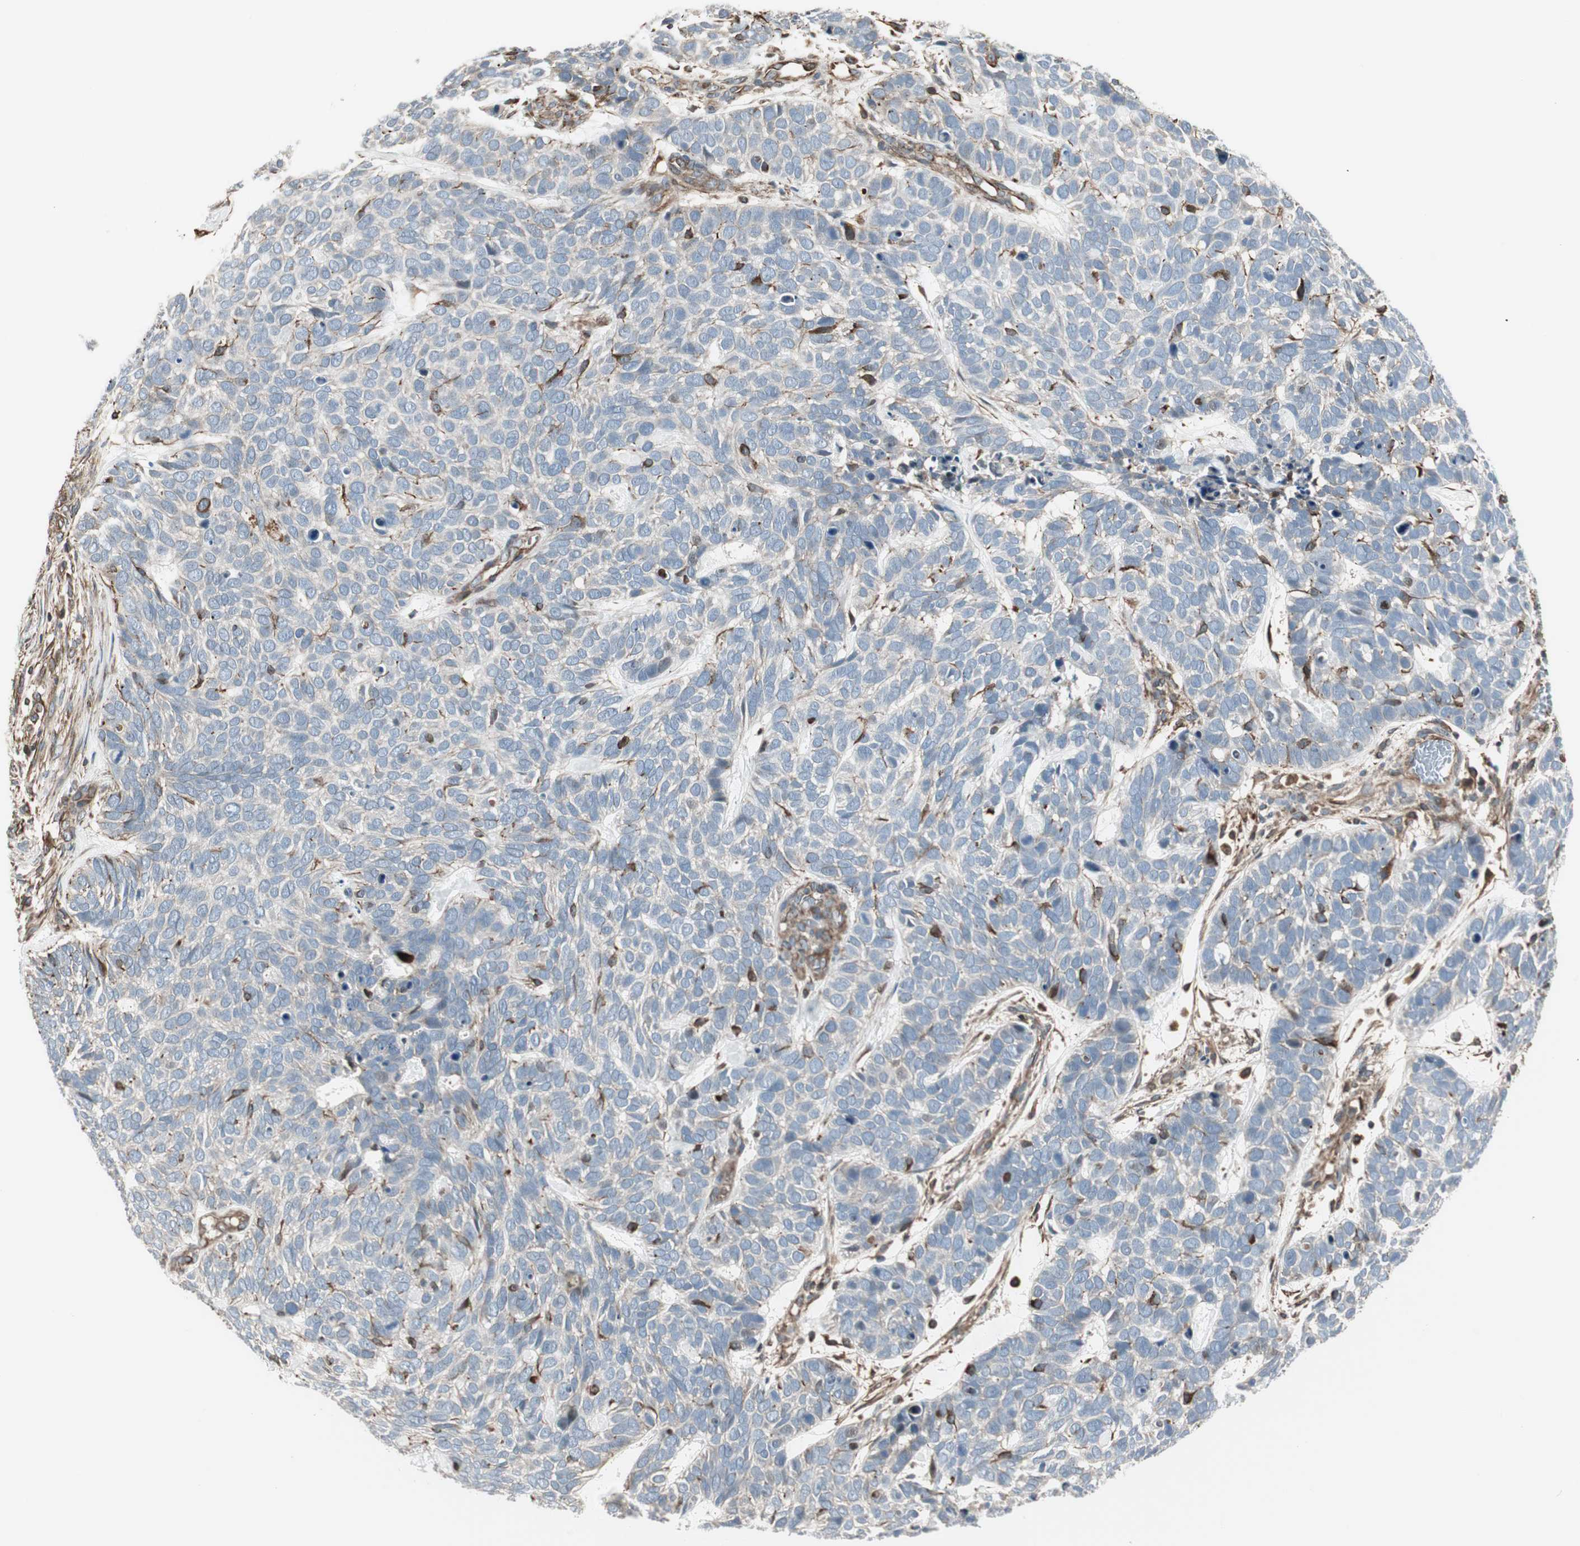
{"staining": {"intensity": "moderate", "quantity": "<25%", "location": "cytoplasmic/membranous"}, "tissue": "skin cancer", "cell_type": "Tumor cells", "image_type": "cancer", "snomed": [{"axis": "morphology", "description": "Basal cell carcinoma"}, {"axis": "topography", "description": "Skin"}], "caption": "Protein staining by IHC displays moderate cytoplasmic/membranous positivity in approximately <25% of tumor cells in basal cell carcinoma (skin).", "gene": "MAD2L2", "patient": {"sex": "male", "age": 87}}